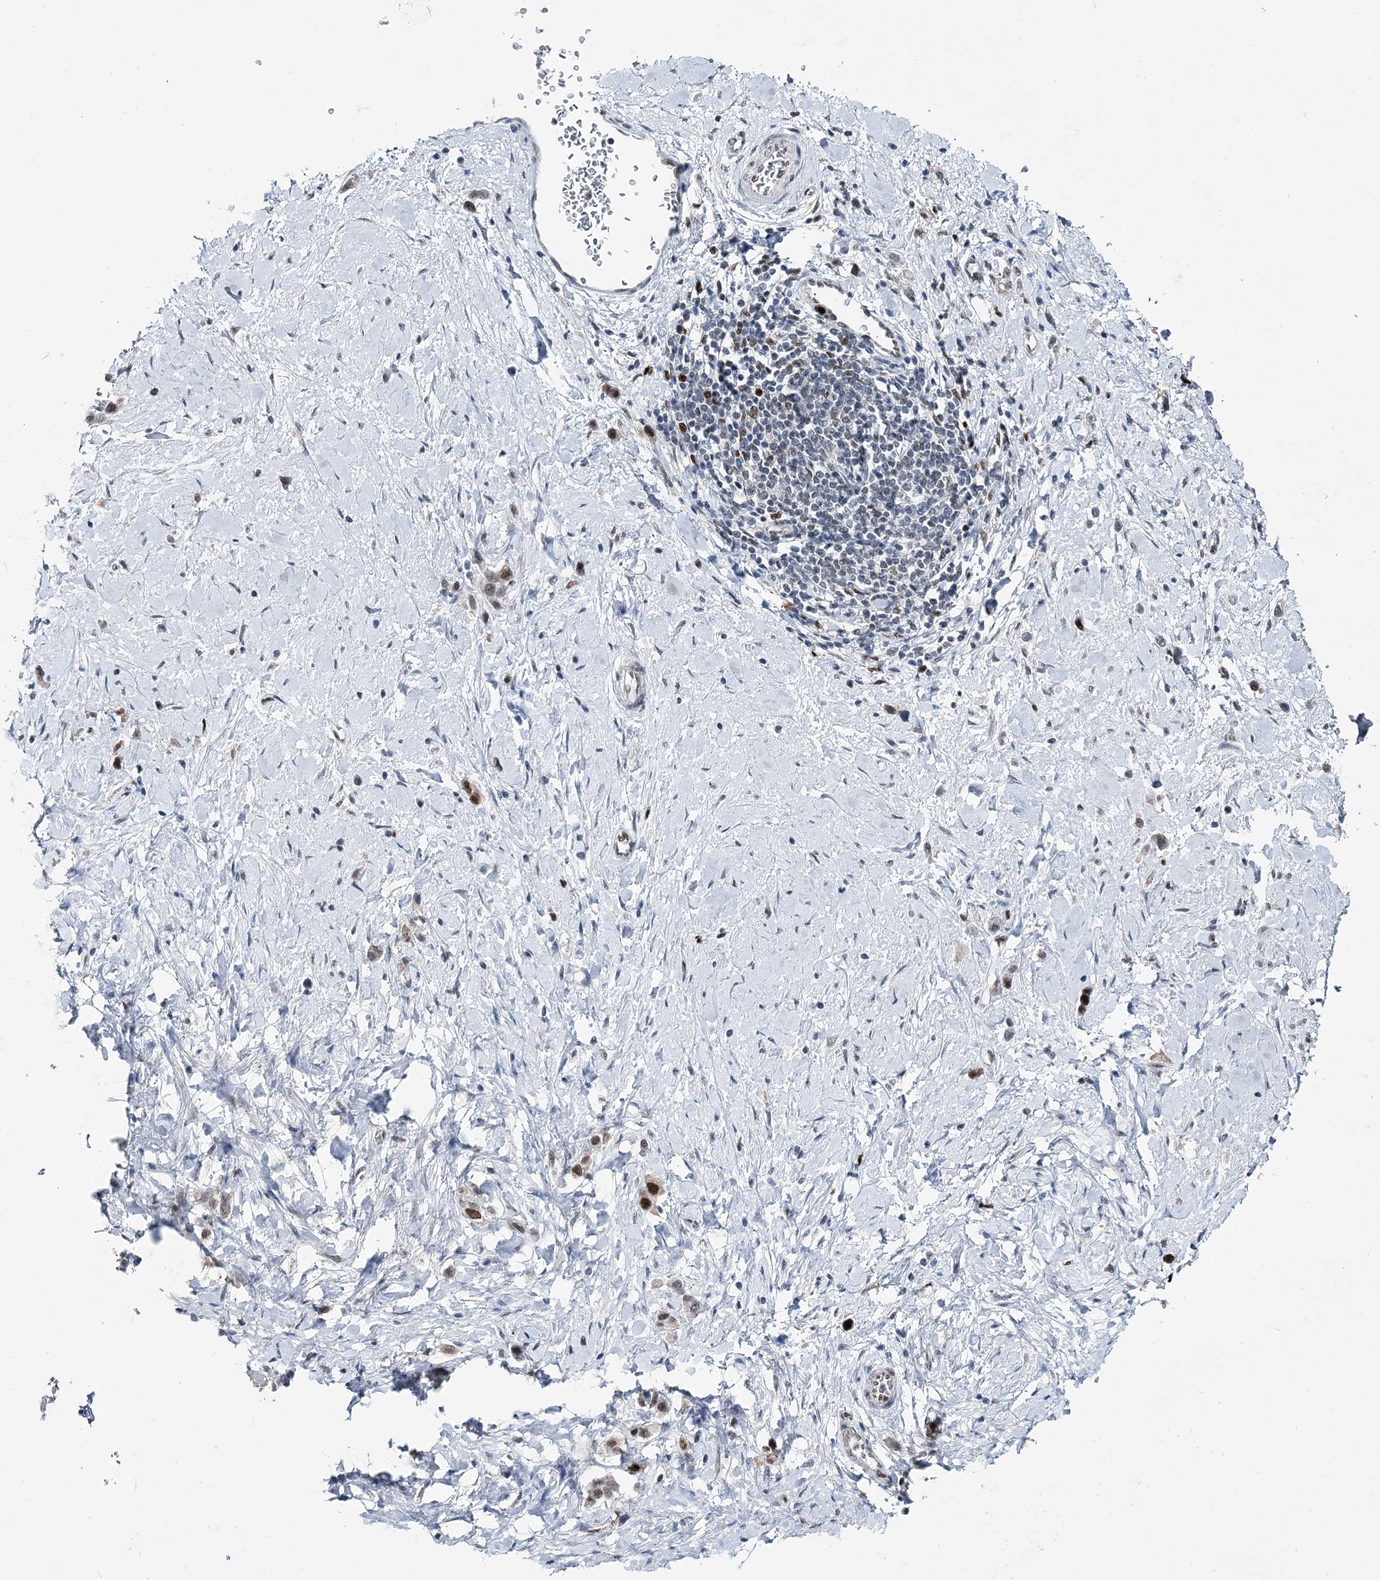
{"staining": {"intensity": "strong", "quantity": ">75%", "location": "nuclear"}, "tissue": "stomach cancer", "cell_type": "Tumor cells", "image_type": "cancer", "snomed": [{"axis": "morphology", "description": "Adenocarcinoma, NOS"}, {"axis": "topography", "description": "Stomach"}], "caption": "Immunohistochemistry (IHC) of adenocarcinoma (stomach) exhibits high levels of strong nuclear positivity in approximately >75% of tumor cells.", "gene": "HAT1", "patient": {"sex": "female", "age": 65}}